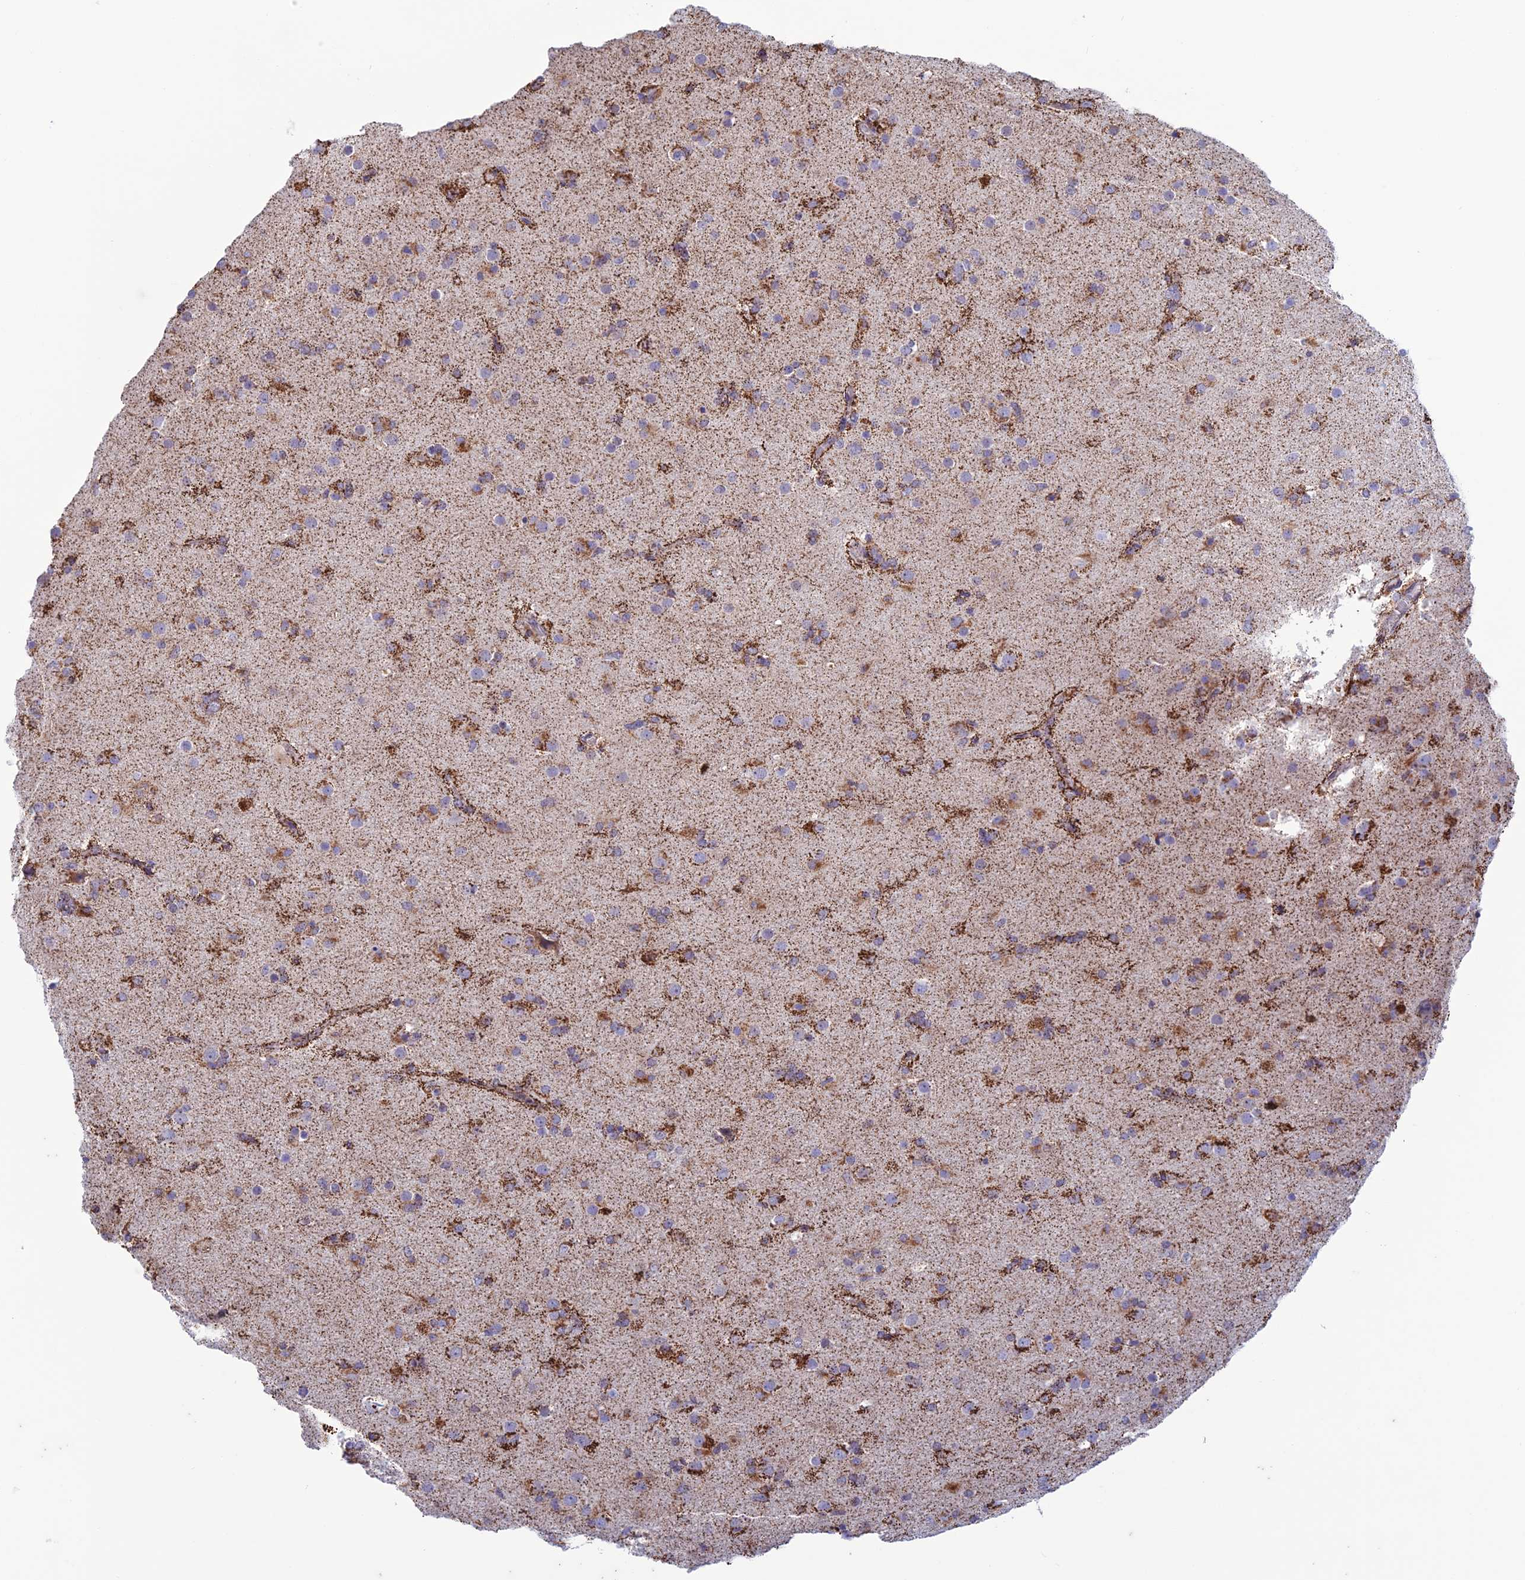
{"staining": {"intensity": "moderate", "quantity": "25%-75%", "location": "cytoplasmic/membranous"}, "tissue": "glioma", "cell_type": "Tumor cells", "image_type": "cancer", "snomed": [{"axis": "morphology", "description": "Glioma, malignant, Low grade"}, {"axis": "topography", "description": "Brain"}], "caption": "Immunohistochemistry micrograph of malignant glioma (low-grade) stained for a protein (brown), which shows medium levels of moderate cytoplasmic/membranous positivity in approximately 25%-75% of tumor cells.", "gene": "ZNG1B", "patient": {"sex": "male", "age": 65}}